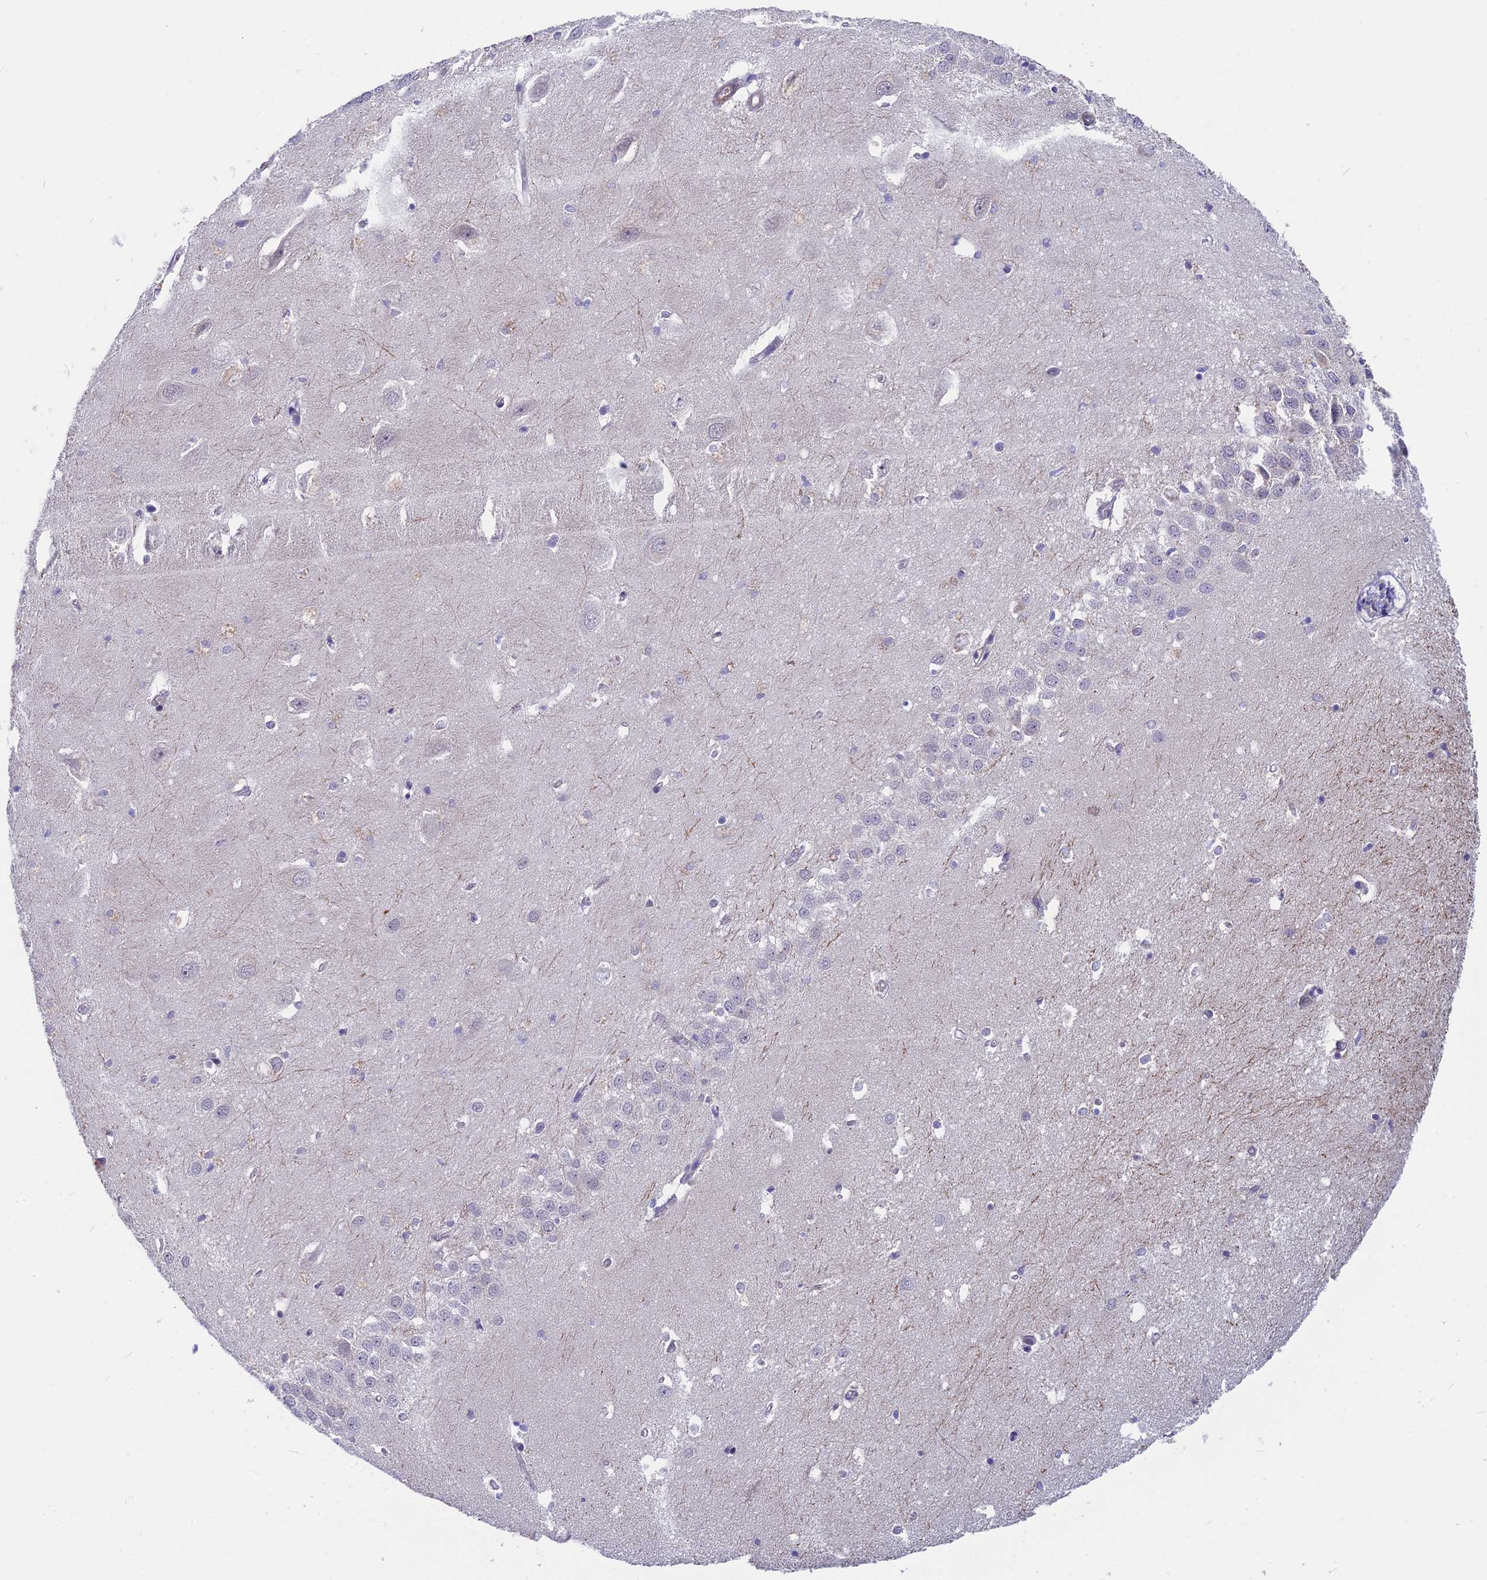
{"staining": {"intensity": "negative", "quantity": "none", "location": "none"}, "tissue": "hippocampus", "cell_type": "Glial cells", "image_type": "normal", "snomed": [{"axis": "morphology", "description": "Normal tissue, NOS"}, {"axis": "topography", "description": "Hippocampus"}], "caption": "IHC histopathology image of benign hippocampus: hippocampus stained with DAB (3,3'-diaminobenzidine) shows no significant protein expression in glial cells.", "gene": "ANKRD34B", "patient": {"sex": "female", "age": 64}}